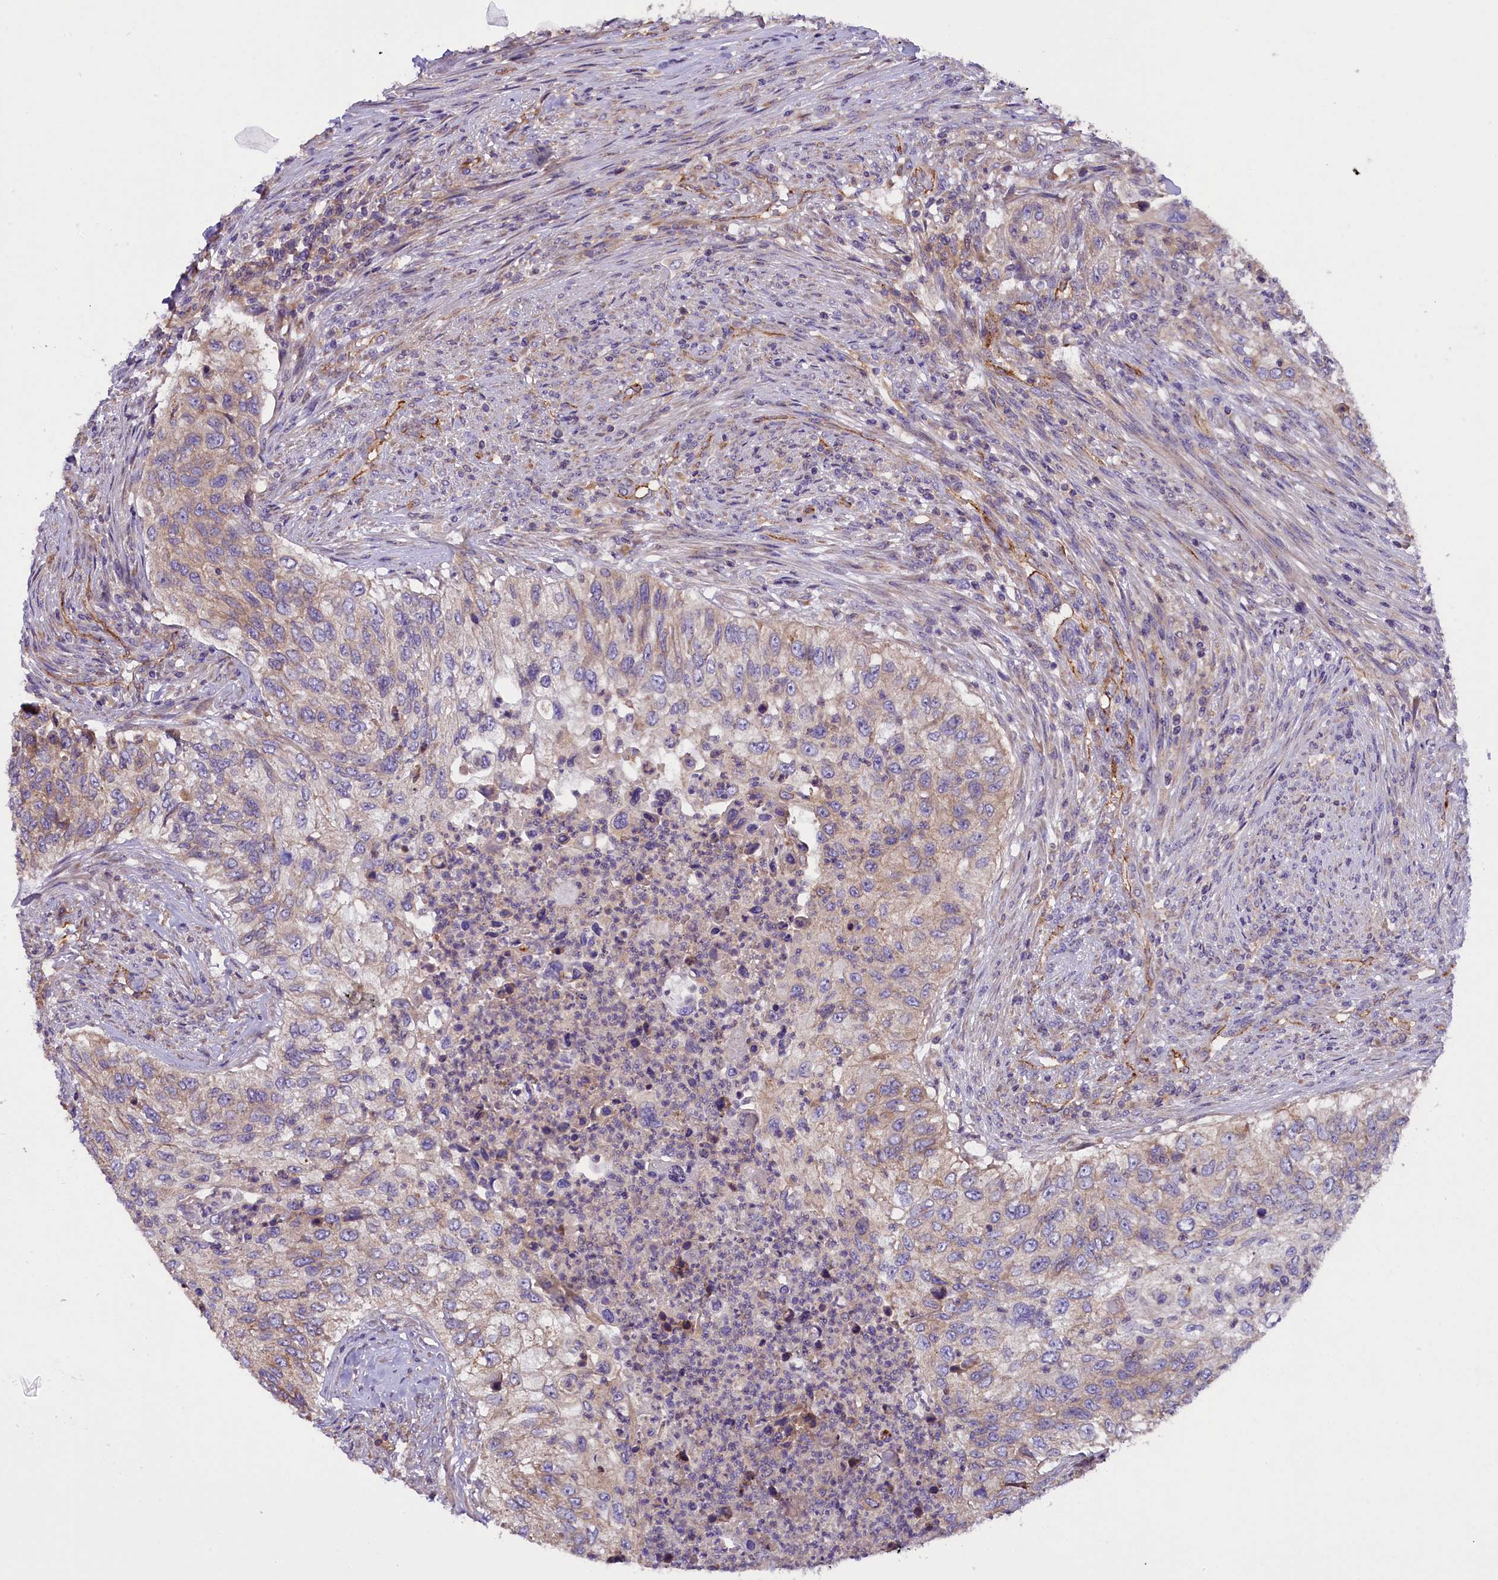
{"staining": {"intensity": "weak", "quantity": "25%-75%", "location": "cytoplasmic/membranous"}, "tissue": "urothelial cancer", "cell_type": "Tumor cells", "image_type": "cancer", "snomed": [{"axis": "morphology", "description": "Urothelial carcinoma, High grade"}, {"axis": "topography", "description": "Urinary bladder"}], "caption": "Immunohistochemistry staining of high-grade urothelial carcinoma, which reveals low levels of weak cytoplasmic/membranous expression in about 25%-75% of tumor cells indicating weak cytoplasmic/membranous protein staining. The staining was performed using DAB (3,3'-diaminobenzidine) (brown) for protein detection and nuclei were counterstained in hematoxylin (blue).", "gene": "DNAJB9", "patient": {"sex": "female", "age": 60}}